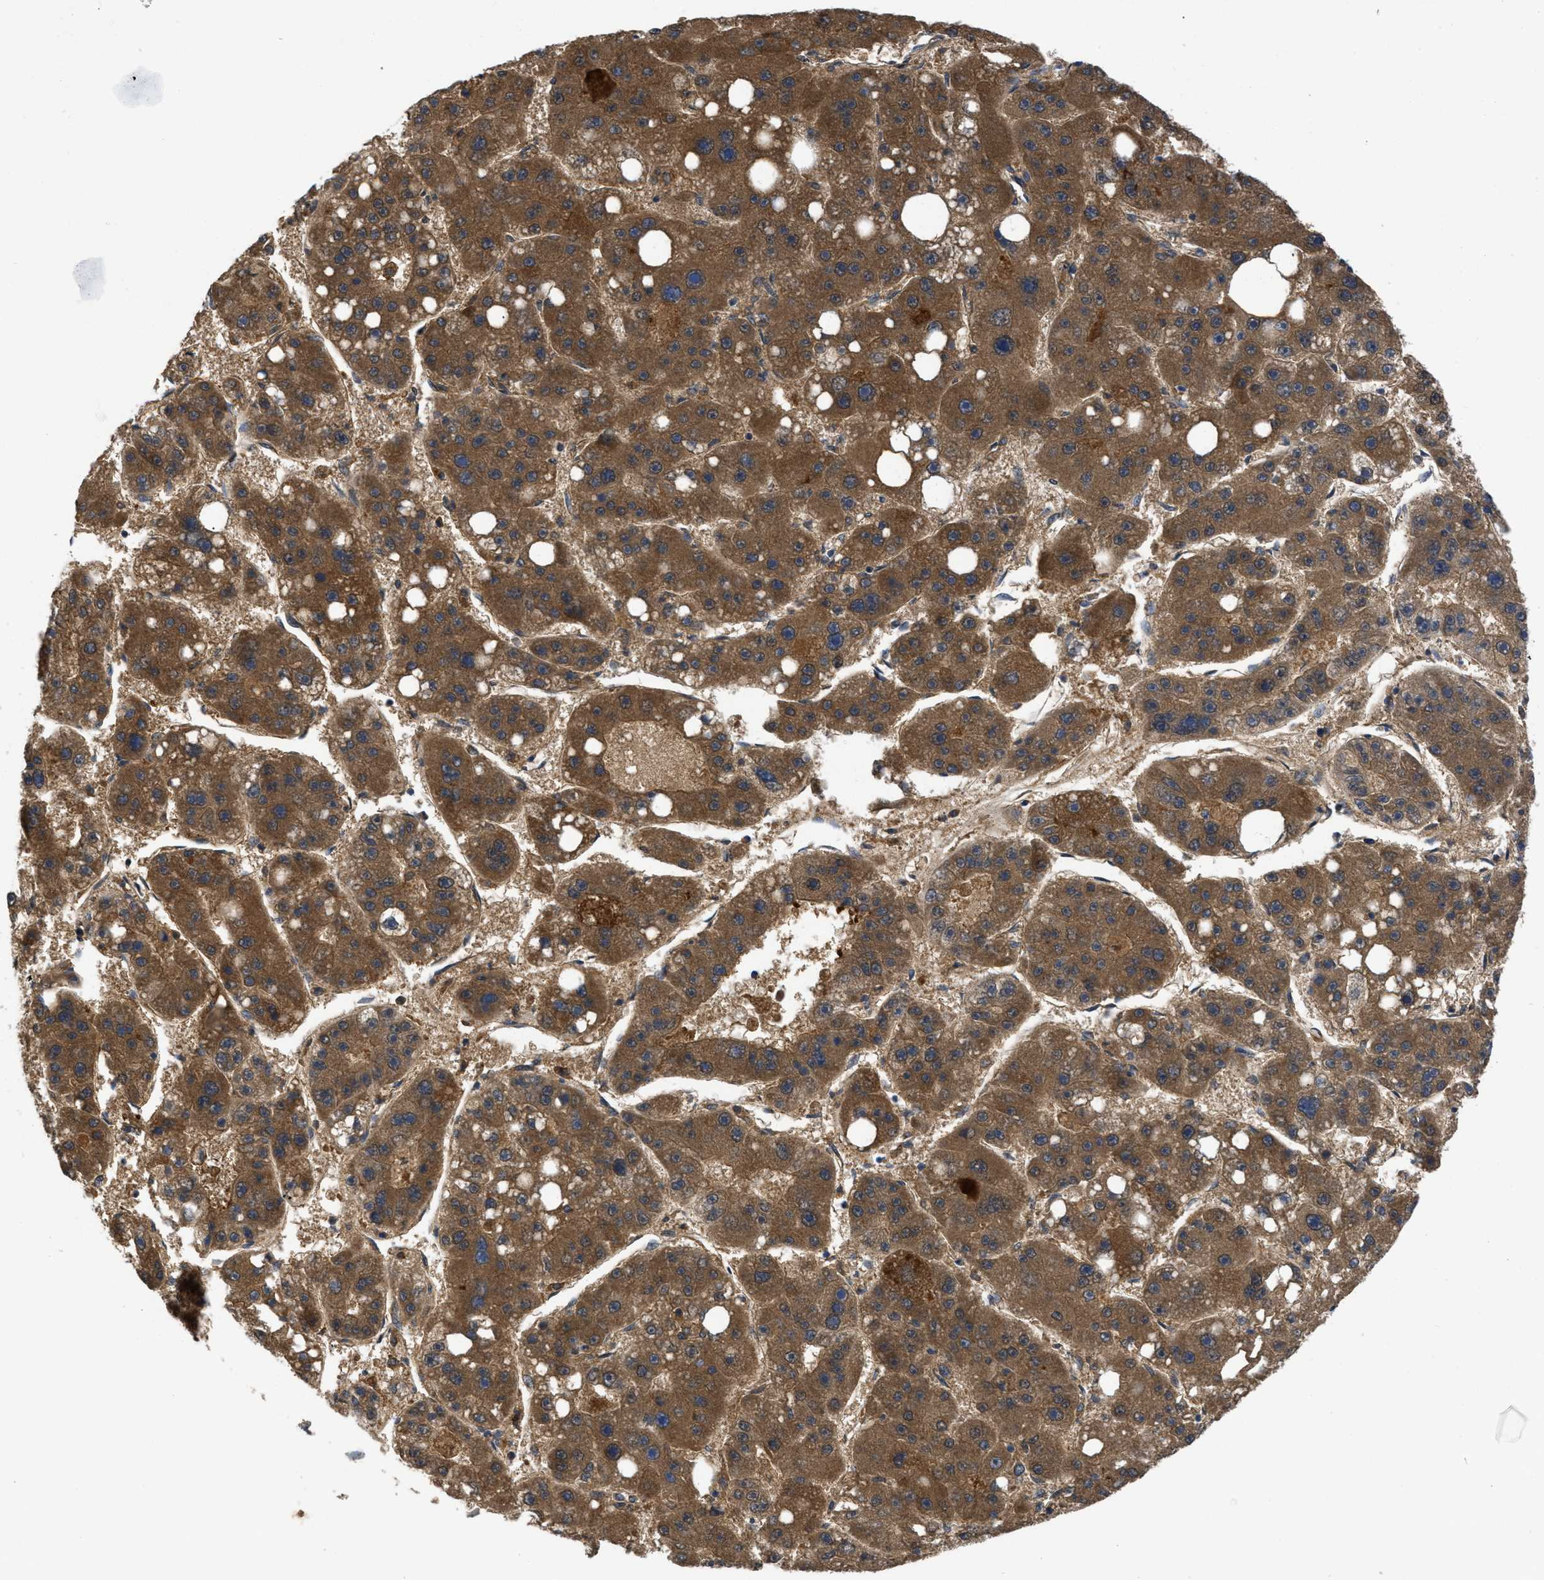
{"staining": {"intensity": "moderate", "quantity": ">75%", "location": "cytoplasmic/membranous"}, "tissue": "liver cancer", "cell_type": "Tumor cells", "image_type": "cancer", "snomed": [{"axis": "morphology", "description": "Carcinoma, Hepatocellular, NOS"}, {"axis": "topography", "description": "Liver"}], "caption": "Brown immunohistochemical staining in liver cancer reveals moderate cytoplasmic/membranous positivity in about >75% of tumor cells.", "gene": "SERPINA6", "patient": {"sex": "female", "age": 61}}